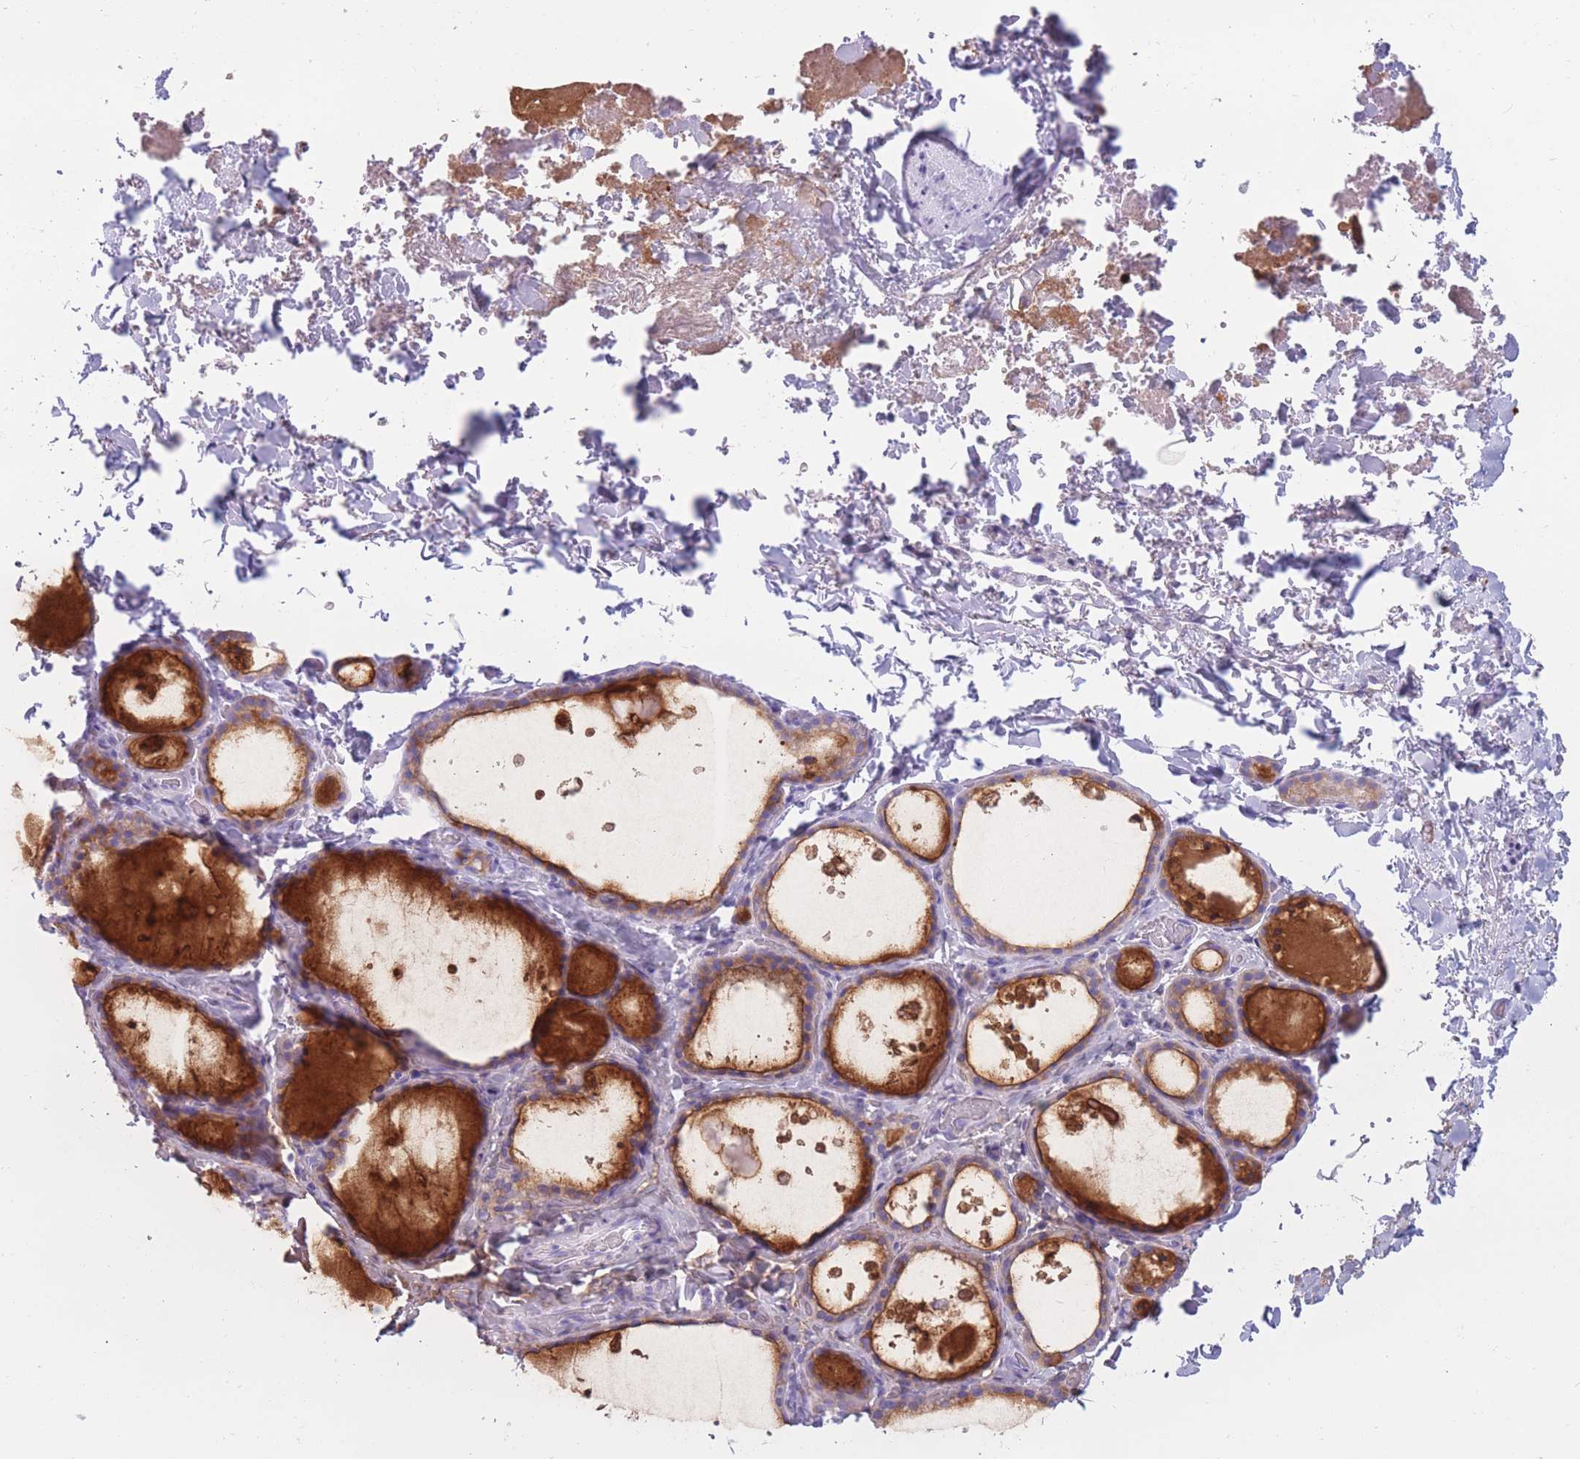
{"staining": {"intensity": "weak", "quantity": "25%-75%", "location": "cytoplasmic/membranous"}, "tissue": "thyroid gland", "cell_type": "Glandular cells", "image_type": "normal", "snomed": [{"axis": "morphology", "description": "Normal tissue, NOS"}, {"axis": "topography", "description": "Thyroid gland"}], "caption": "High-power microscopy captured an IHC micrograph of normal thyroid gland, revealing weak cytoplasmic/membranous expression in about 25%-75% of glandular cells. (DAB (3,3'-diaminobenzidine) IHC, brown staining for protein, blue staining for nuclei).", "gene": "COL27A1", "patient": {"sex": "female", "age": 44}}